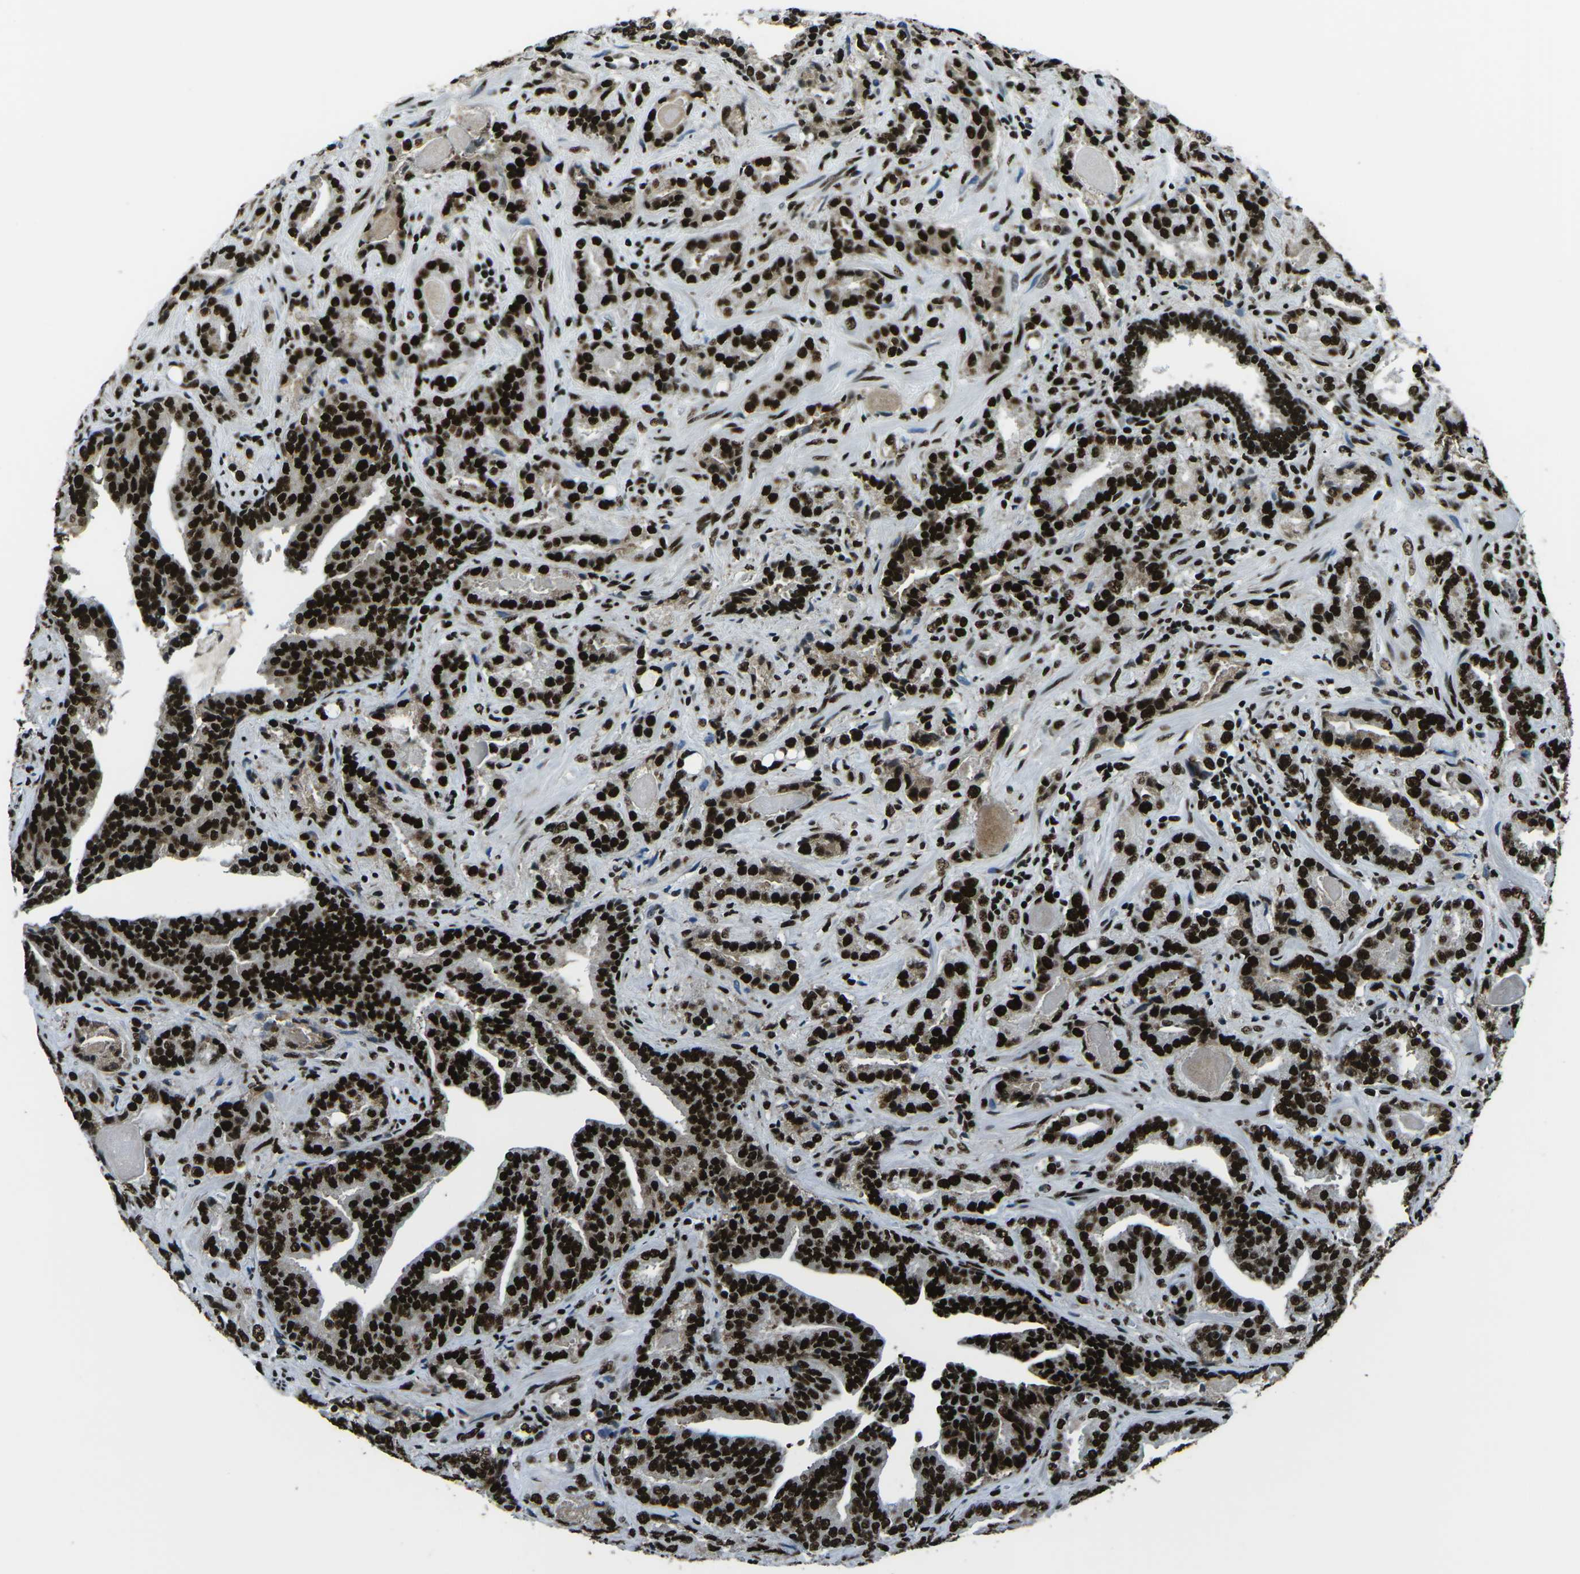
{"staining": {"intensity": "strong", "quantity": ">75%", "location": "nuclear"}, "tissue": "prostate cancer", "cell_type": "Tumor cells", "image_type": "cancer", "snomed": [{"axis": "morphology", "description": "Adenocarcinoma, Low grade"}, {"axis": "topography", "description": "Prostate"}], "caption": "Prostate adenocarcinoma (low-grade) was stained to show a protein in brown. There is high levels of strong nuclear expression in approximately >75% of tumor cells.", "gene": "HNRNPL", "patient": {"sex": "male", "age": 60}}